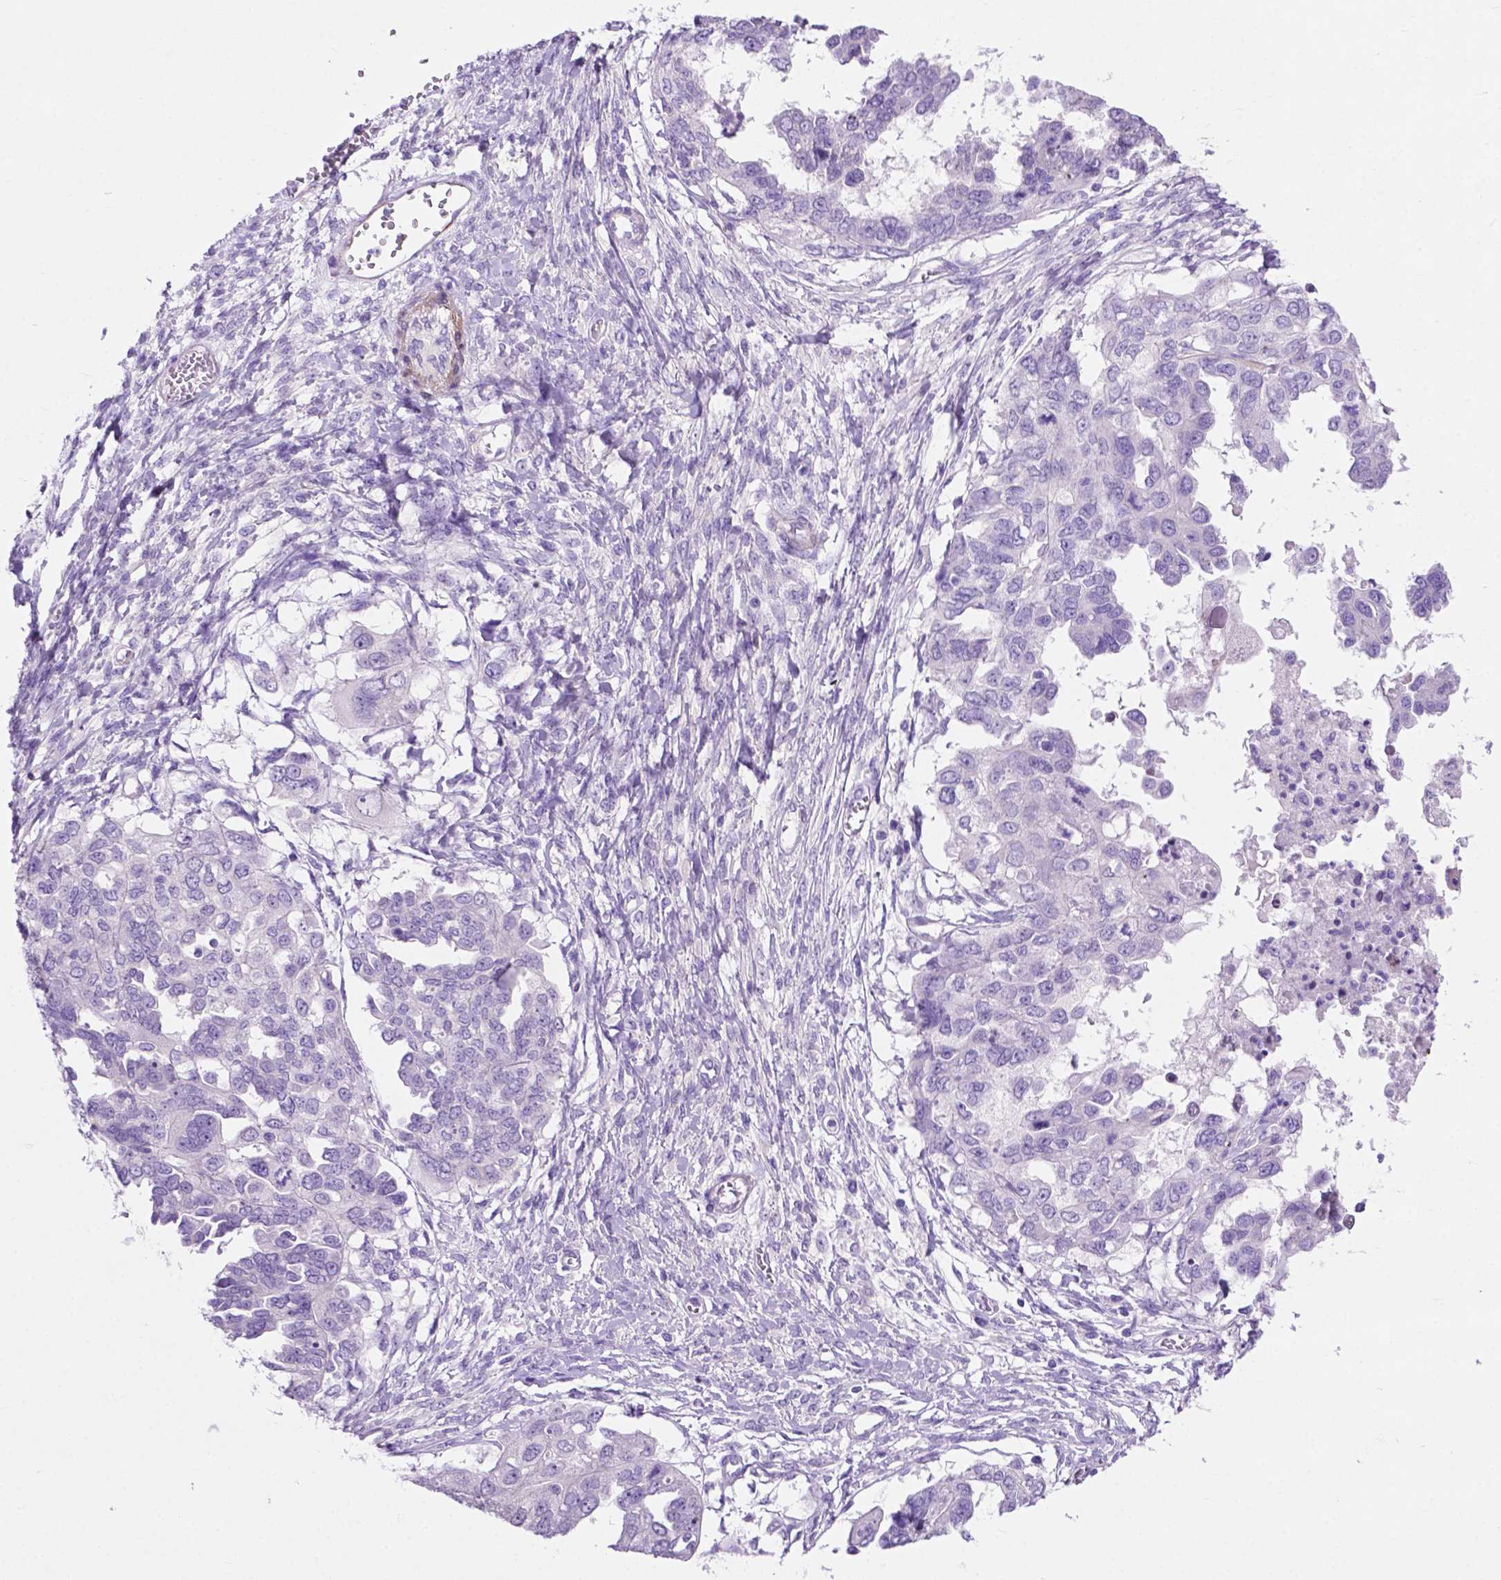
{"staining": {"intensity": "negative", "quantity": "none", "location": "none"}, "tissue": "ovarian cancer", "cell_type": "Tumor cells", "image_type": "cancer", "snomed": [{"axis": "morphology", "description": "Cystadenocarcinoma, serous, NOS"}, {"axis": "topography", "description": "Ovary"}], "caption": "Histopathology image shows no significant protein staining in tumor cells of ovarian serous cystadenocarcinoma.", "gene": "ASPG", "patient": {"sex": "female", "age": 53}}